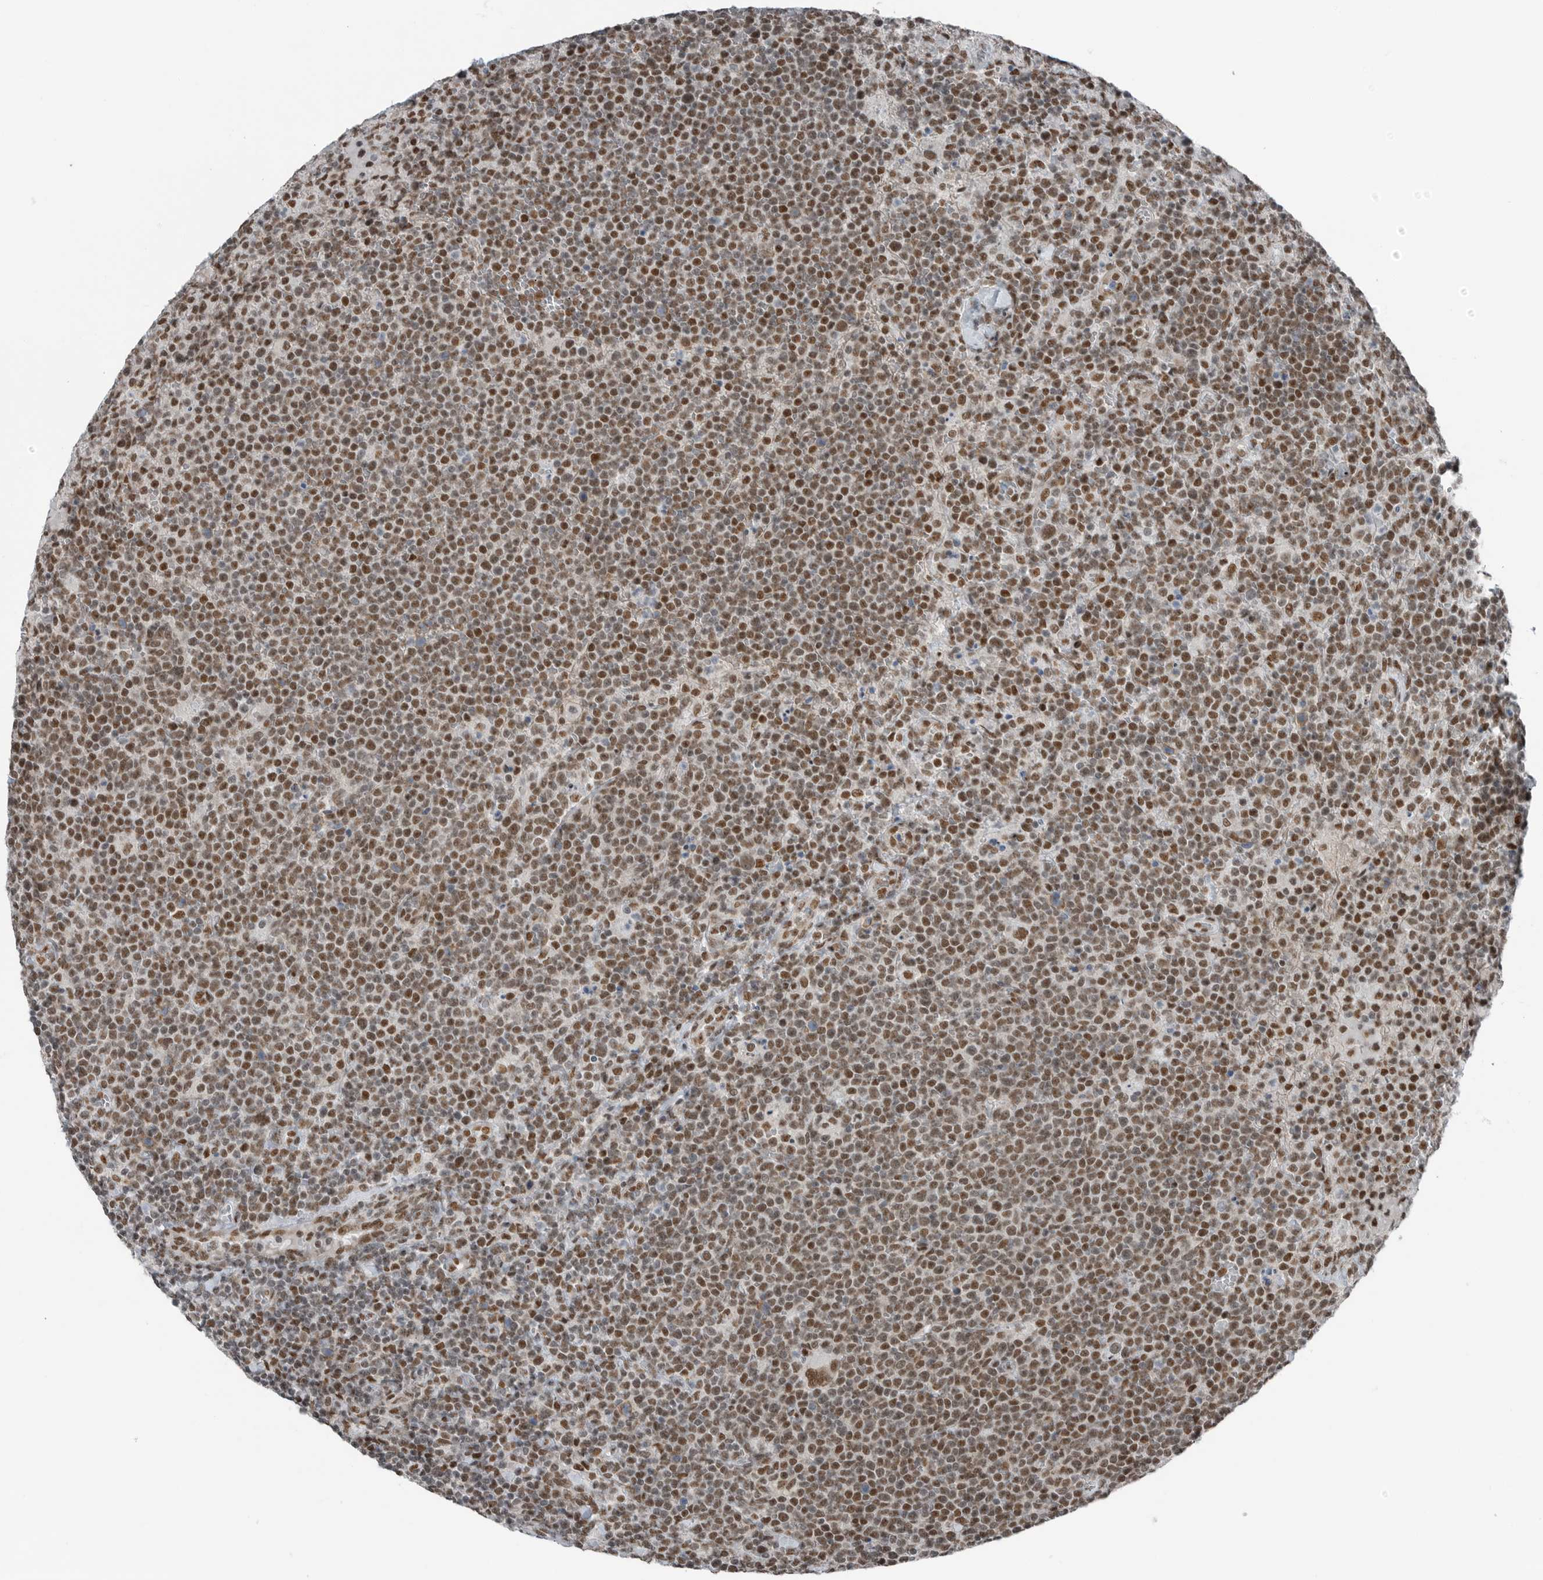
{"staining": {"intensity": "moderate", "quantity": ">75%", "location": "nuclear"}, "tissue": "lymphoma", "cell_type": "Tumor cells", "image_type": "cancer", "snomed": [{"axis": "morphology", "description": "Malignant lymphoma, non-Hodgkin's type, High grade"}, {"axis": "topography", "description": "Lymph node"}], "caption": "An image of malignant lymphoma, non-Hodgkin's type (high-grade) stained for a protein displays moderate nuclear brown staining in tumor cells. The staining is performed using DAB brown chromogen to label protein expression. The nuclei are counter-stained blue using hematoxylin.", "gene": "BLZF1", "patient": {"sex": "male", "age": 61}}